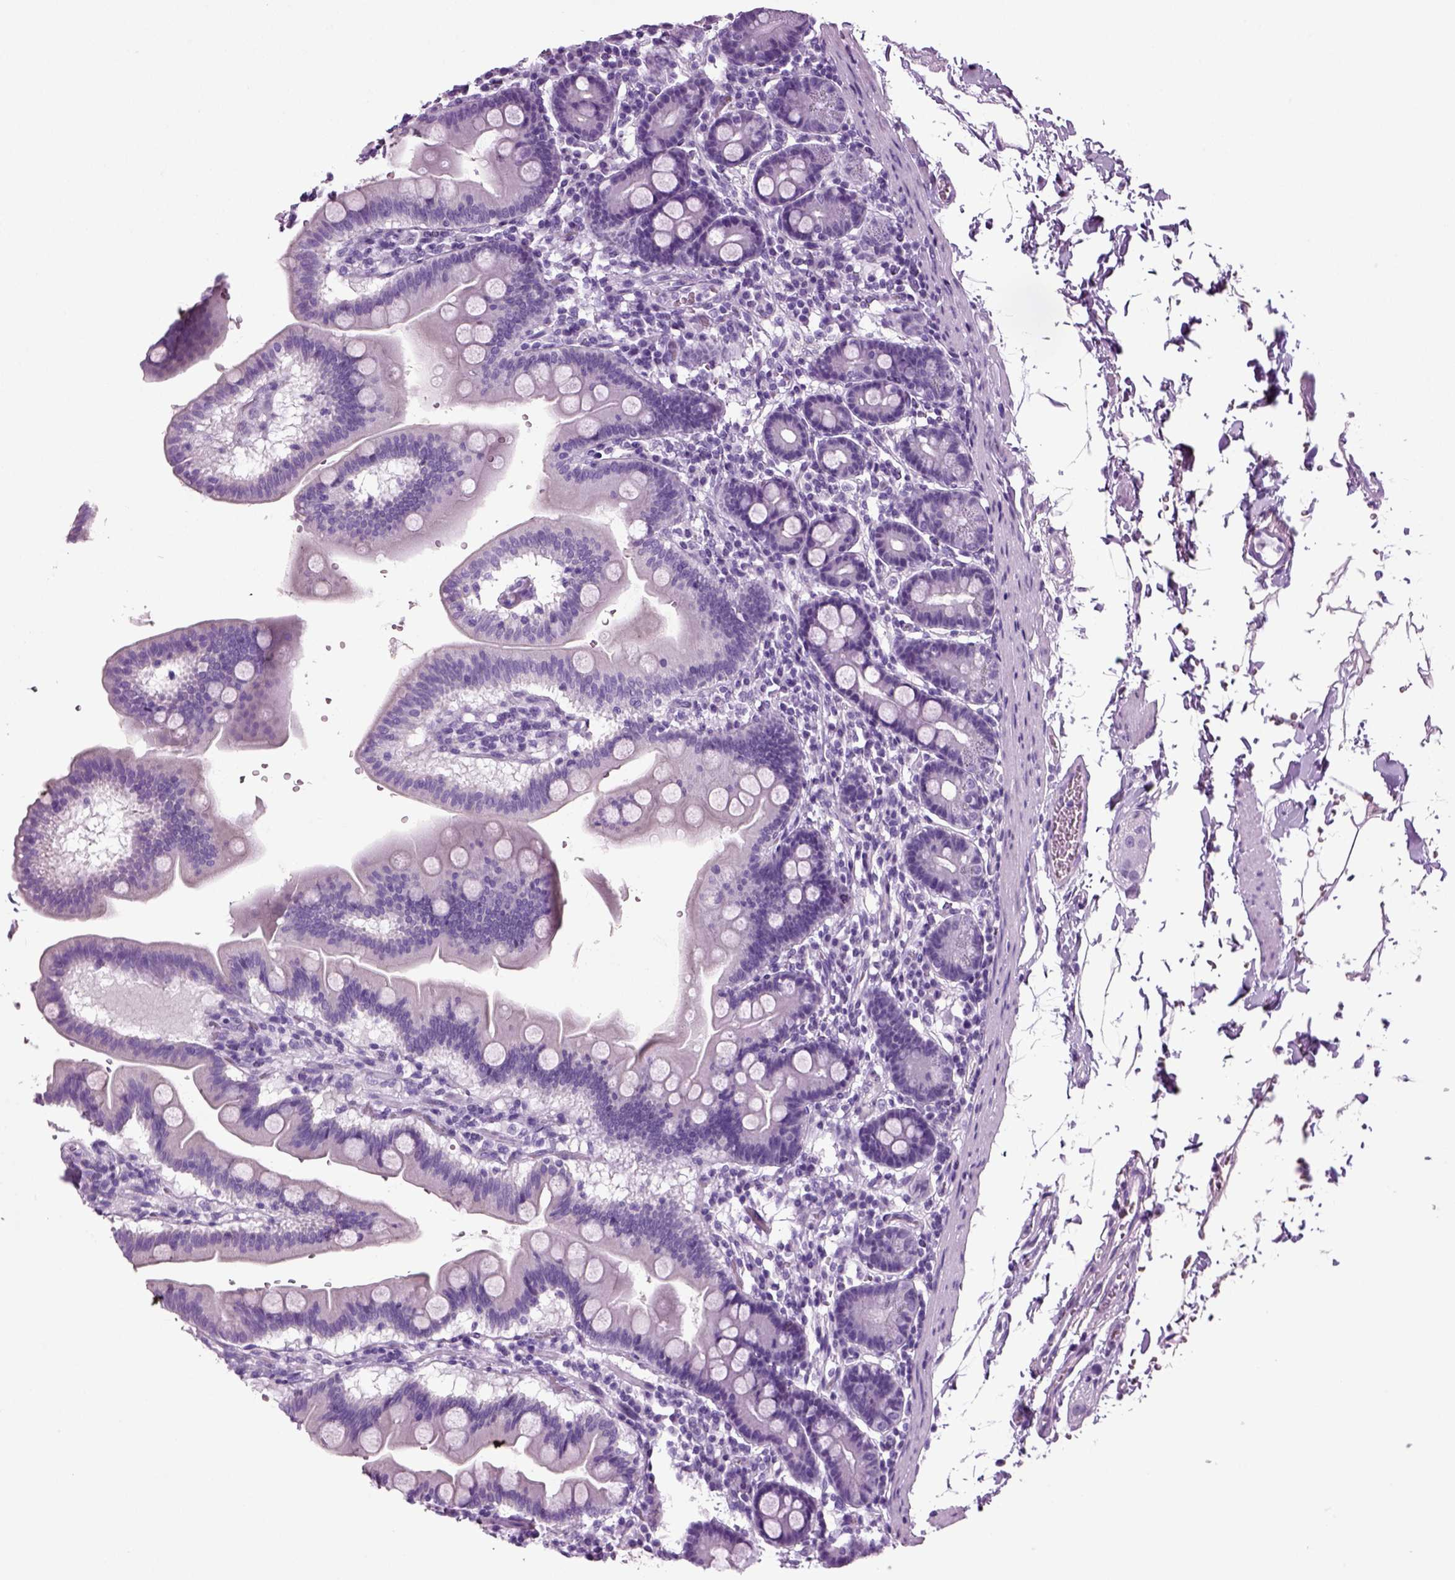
{"staining": {"intensity": "negative", "quantity": "none", "location": "none"}, "tissue": "duodenum", "cell_type": "Glandular cells", "image_type": "normal", "snomed": [{"axis": "morphology", "description": "Normal tissue, NOS"}, {"axis": "topography", "description": "Duodenum"}], "caption": "IHC histopathology image of unremarkable duodenum stained for a protein (brown), which reveals no staining in glandular cells.", "gene": "CD109", "patient": {"sex": "male", "age": 59}}